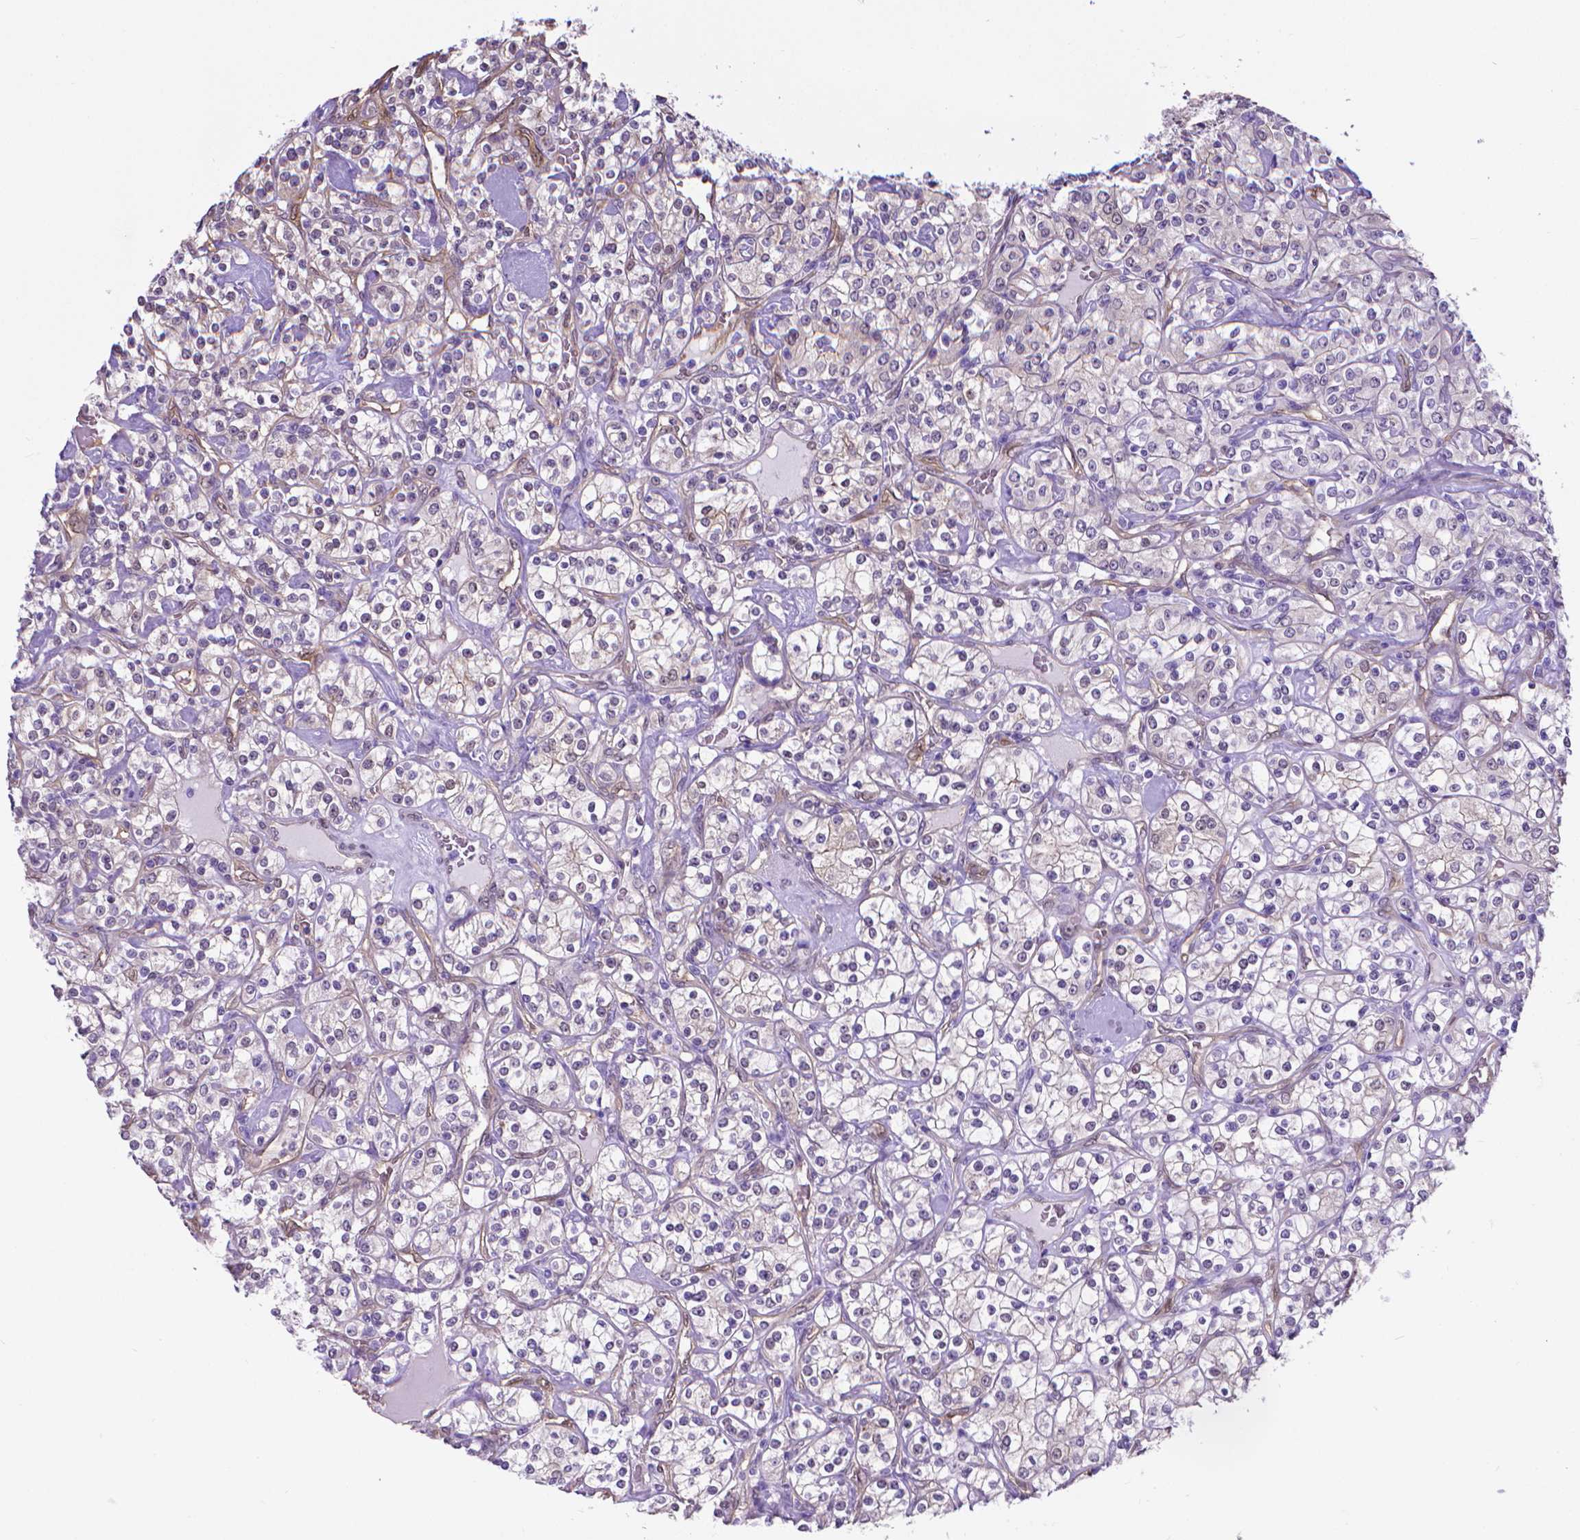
{"staining": {"intensity": "negative", "quantity": "none", "location": "none"}, "tissue": "renal cancer", "cell_type": "Tumor cells", "image_type": "cancer", "snomed": [{"axis": "morphology", "description": "Adenocarcinoma, NOS"}, {"axis": "topography", "description": "Kidney"}], "caption": "Immunohistochemistry of human renal adenocarcinoma displays no positivity in tumor cells. (Stains: DAB (3,3'-diaminobenzidine) immunohistochemistry (IHC) with hematoxylin counter stain, Microscopy: brightfield microscopy at high magnification).", "gene": "CLIC4", "patient": {"sex": "male", "age": 77}}